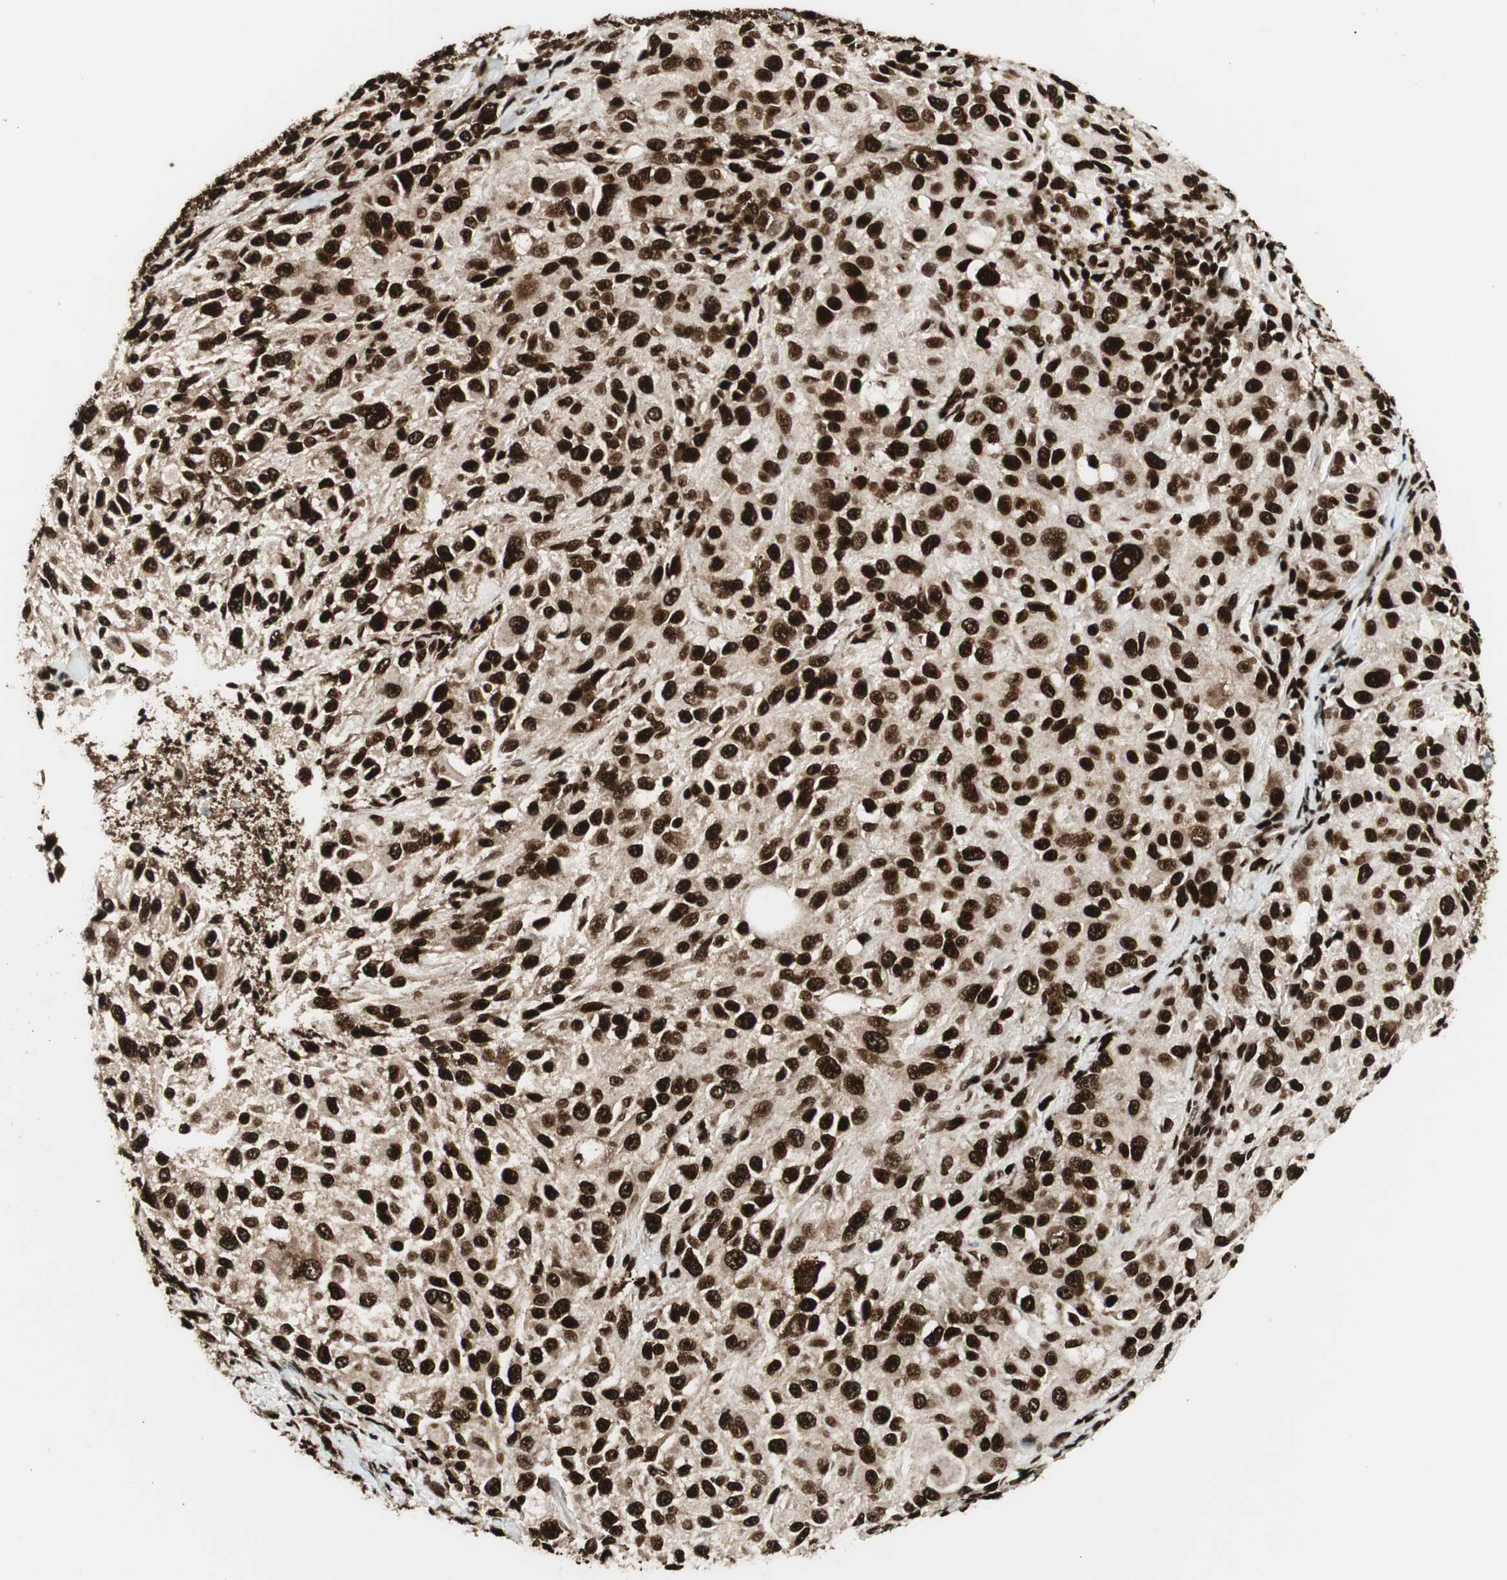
{"staining": {"intensity": "strong", "quantity": ">75%", "location": "nuclear"}, "tissue": "melanoma", "cell_type": "Tumor cells", "image_type": "cancer", "snomed": [{"axis": "morphology", "description": "Necrosis, NOS"}, {"axis": "morphology", "description": "Malignant melanoma, NOS"}, {"axis": "topography", "description": "Skin"}], "caption": "Malignant melanoma was stained to show a protein in brown. There is high levels of strong nuclear positivity in approximately >75% of tumor cells.", "gene": "EWSR1", "patient": {"sex": "female", "age": 87}}